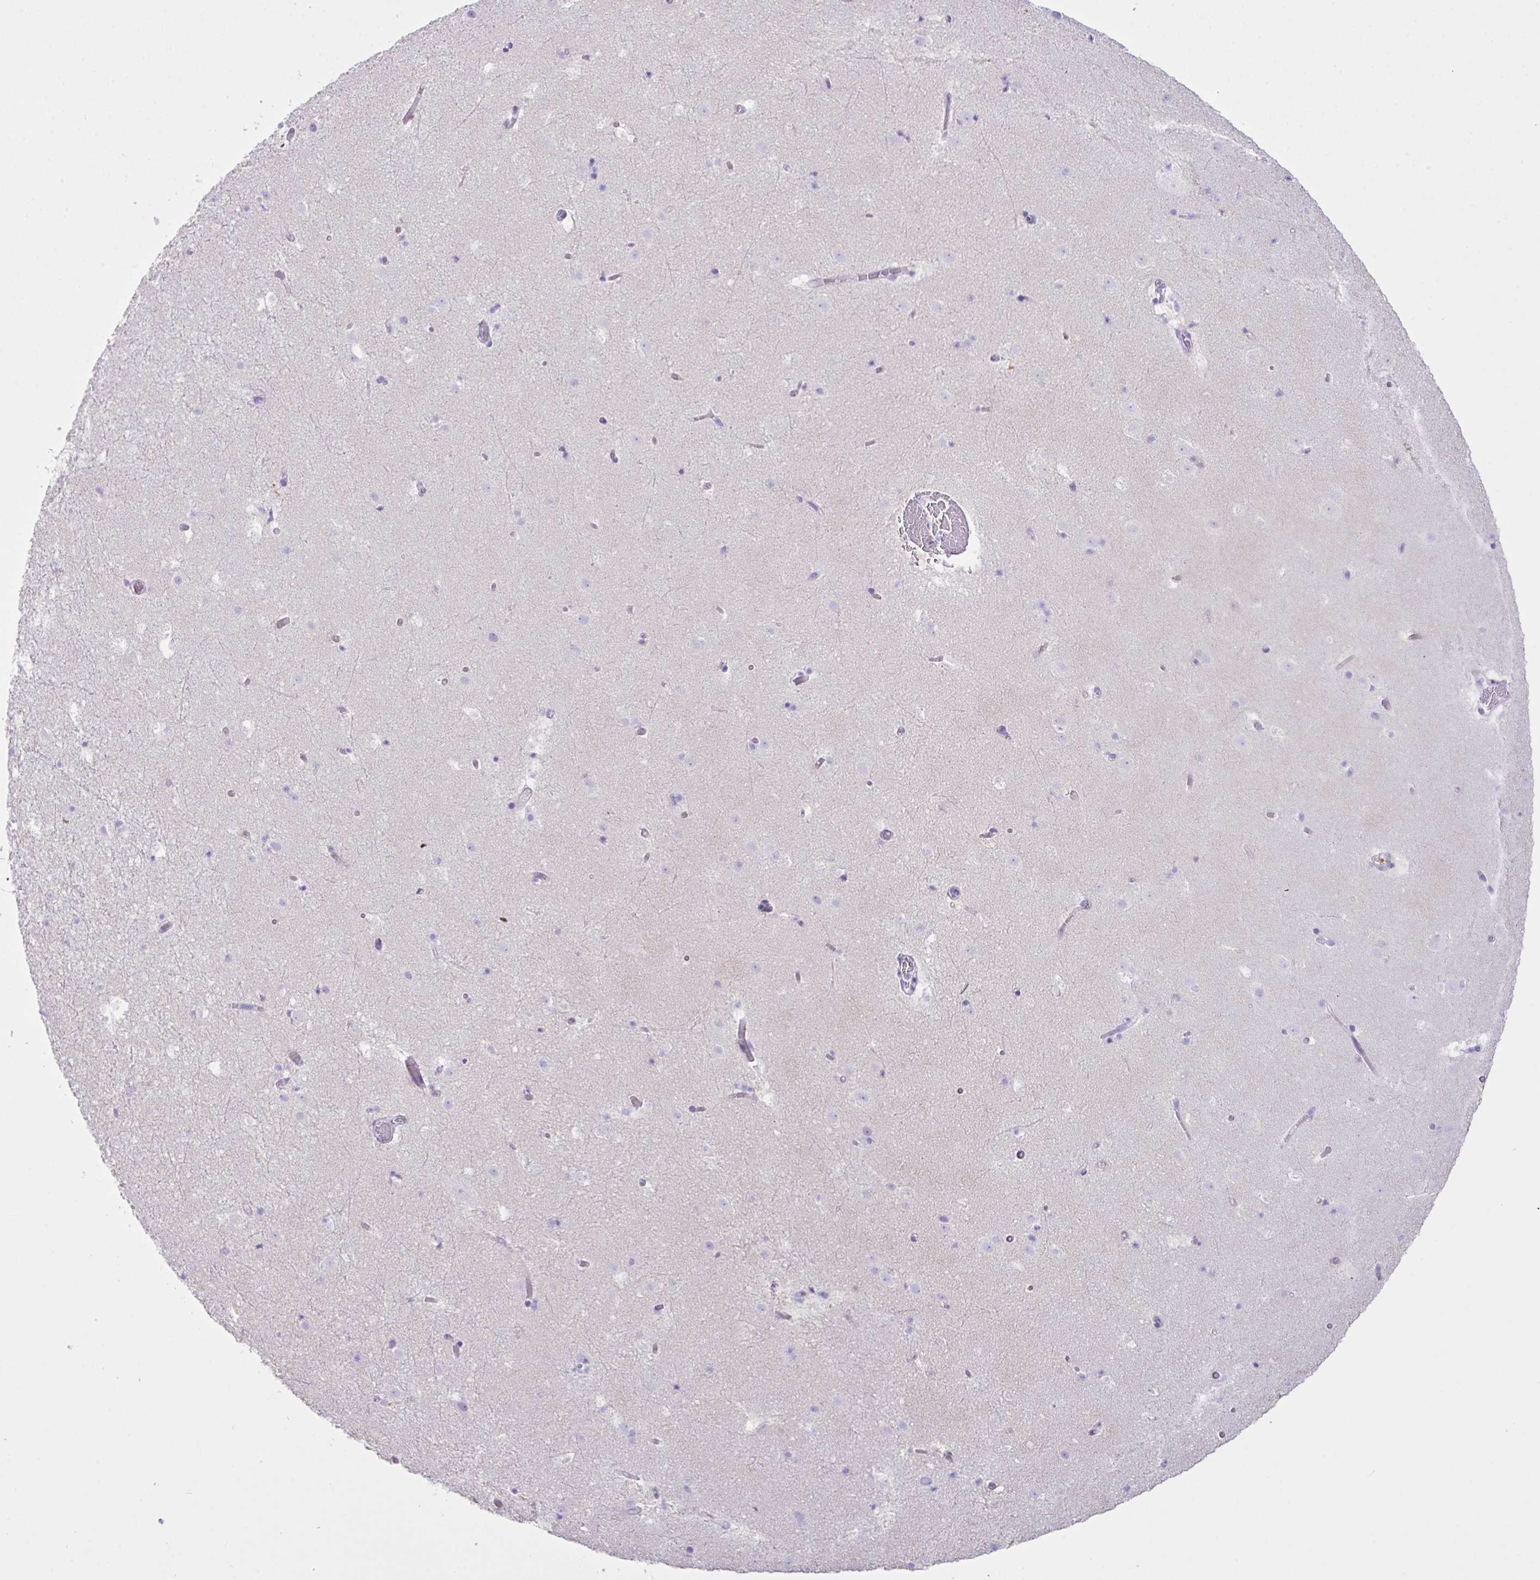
{"staining": {"intensity": "negative", "quantity": "none", "location": "none"}, "tissue": "caudate", "cell_type": "Glial cells", "image_type": "normal", "snomed": [{"axis": "morphology", "description": "Normal tissue, NOS"}, {"axis": "topography", "description": "Lateral ventricle wall"}], "caption": "This image is of benign caudate stained with immunohistochemistry to label a protein in brown with the nuclei are counter-stained blue. There is no expression in glial cells. The staining was performed using DAB (3,3'-diaminobenzidine) to visualize the protein expression in brown, while the nuclei were stained in blue with hematoxylin (Magnification: 20x).", "gene": "CST11", "patient": {"sex": "male", "age": 37}}